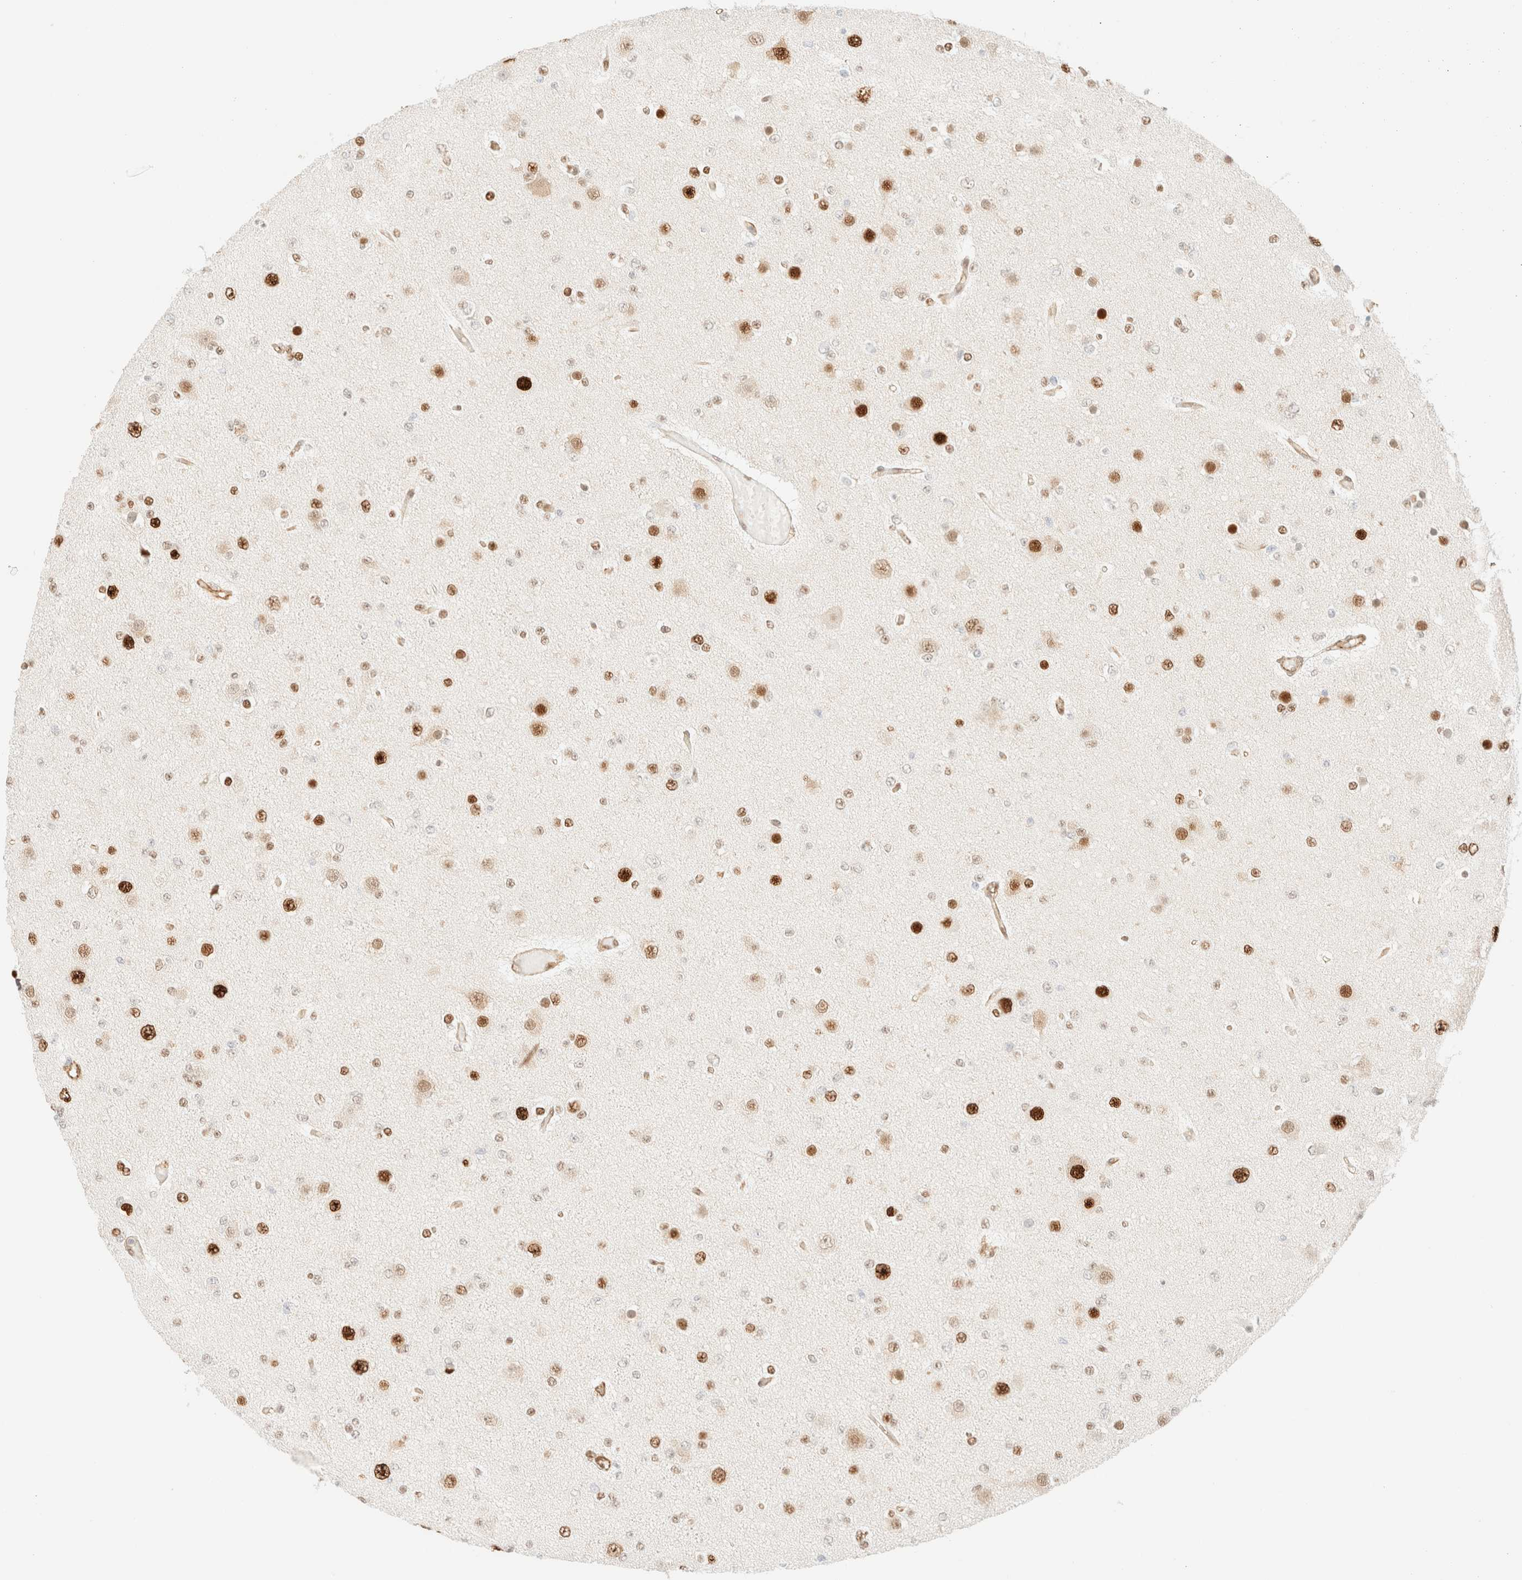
{"staining": {"intensity": "moderate", "quantity": "25%-75%", "location": "nuclear"}, "tissue": "glioma", "cell_type": "Tumor cells", "image_type": "cancer", "snomed": [{"axis": "morphology", "description": "Glioma, malignant, Low grade"}, {"axis": "topography", "description": "Brain"}], "caption": "Protein expression by immunohistochemistry (IHC) displays moderate nuclear positivity in approximately 25%-75% of tumor cells in glioma.", "gene": "ZSCAN18", "patient": {"sex": "female", "age": 22}}